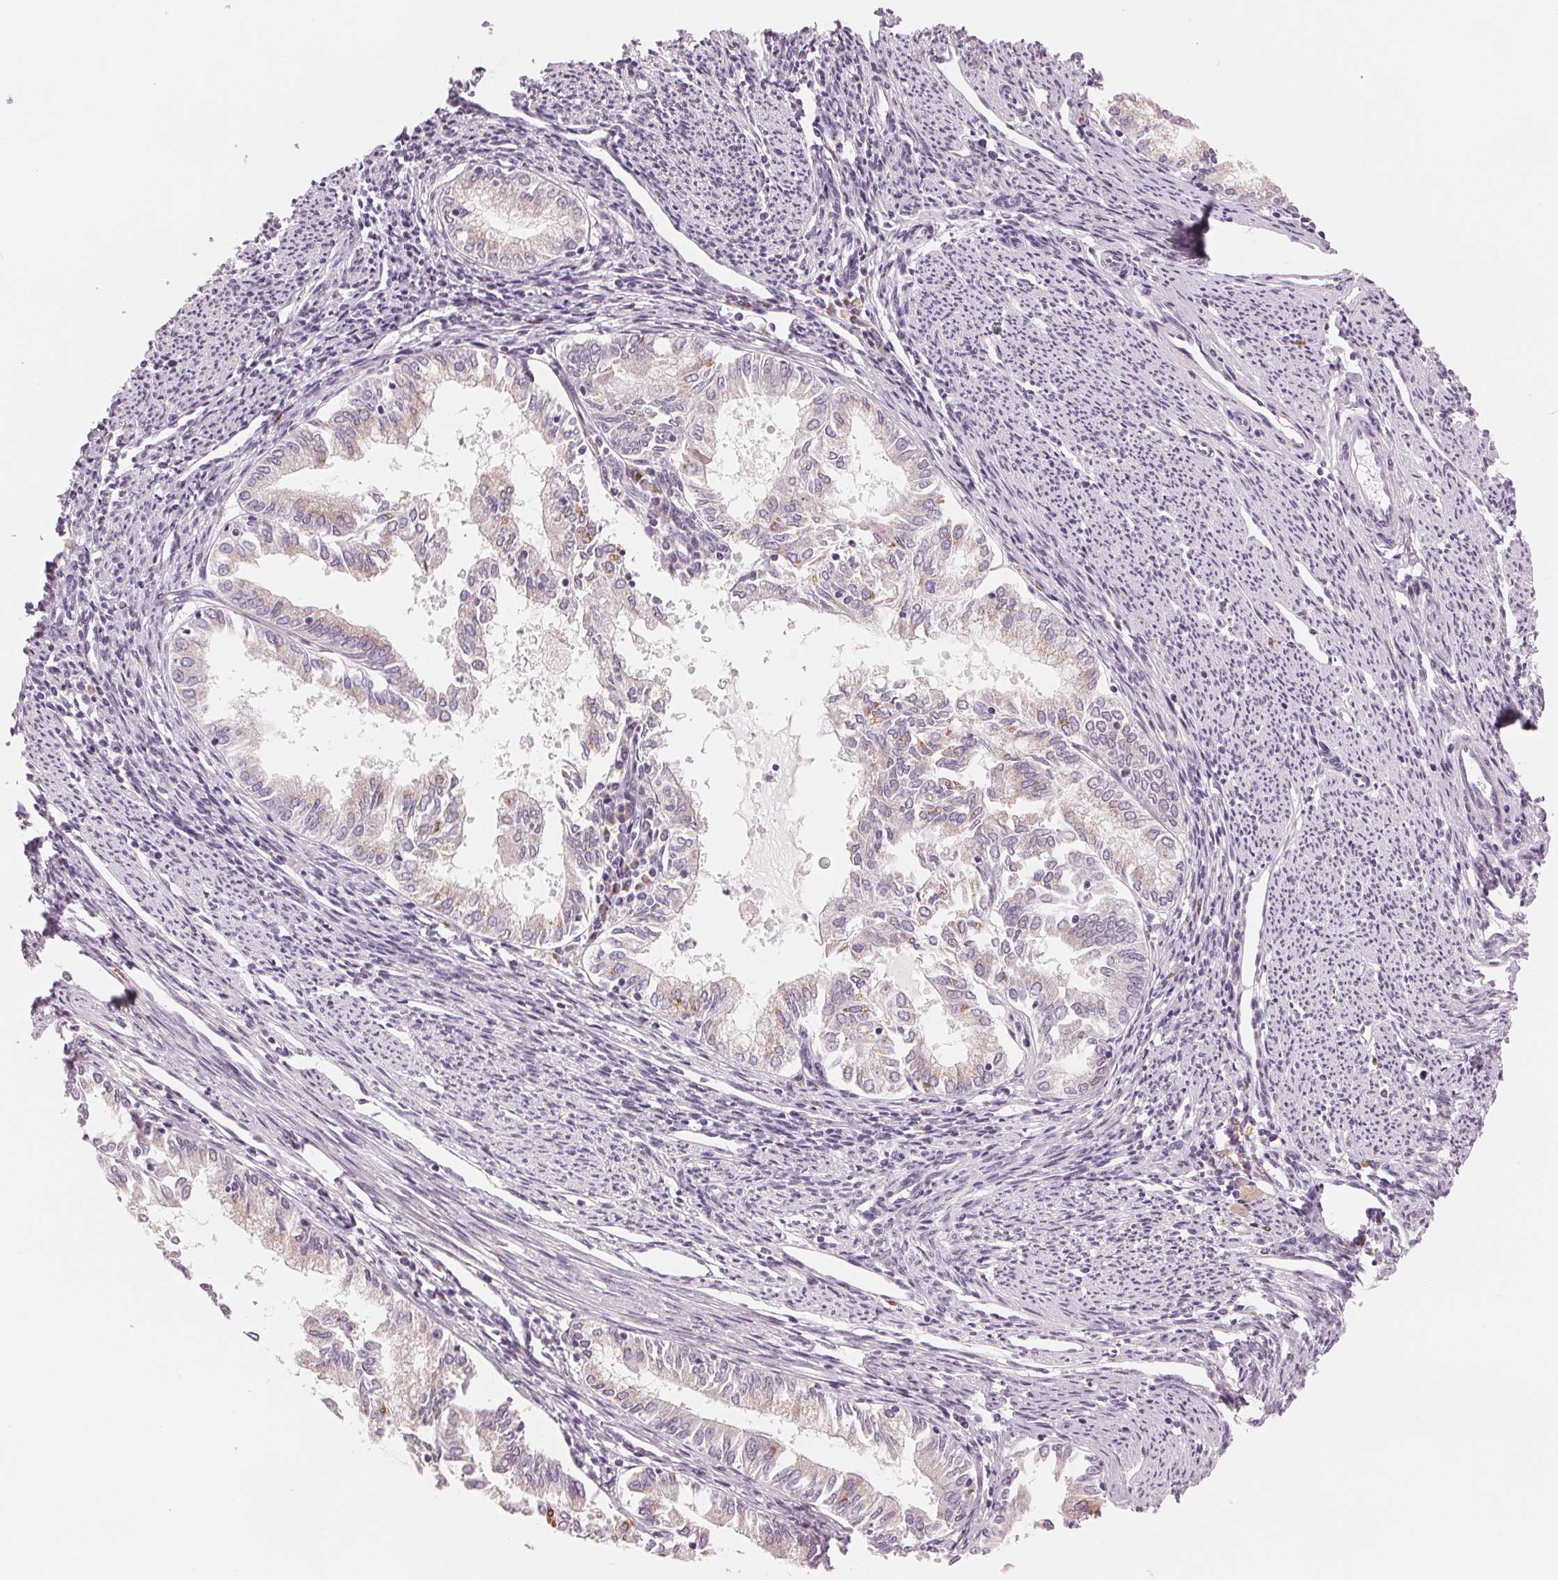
{"staining": {"intensity": "moderate", "quantity": "25%-75%", "location": "cytoplasmic/membranous"}, "tissue": "endometrial cancer", "cell_type": "Tumor cells", "image_type": "cancer", "snomed": [{"axis": "morphology", "description": "Adenocarcinoma, NOS"}, {"axis": "topography", "description": "Endometrium"}], "caption": "Human endometrial cancer stained with a protein marker shows moderate staining in tumor cells.", "gene": "IL9R", "patient": {"sex": "female", "age": 79}}